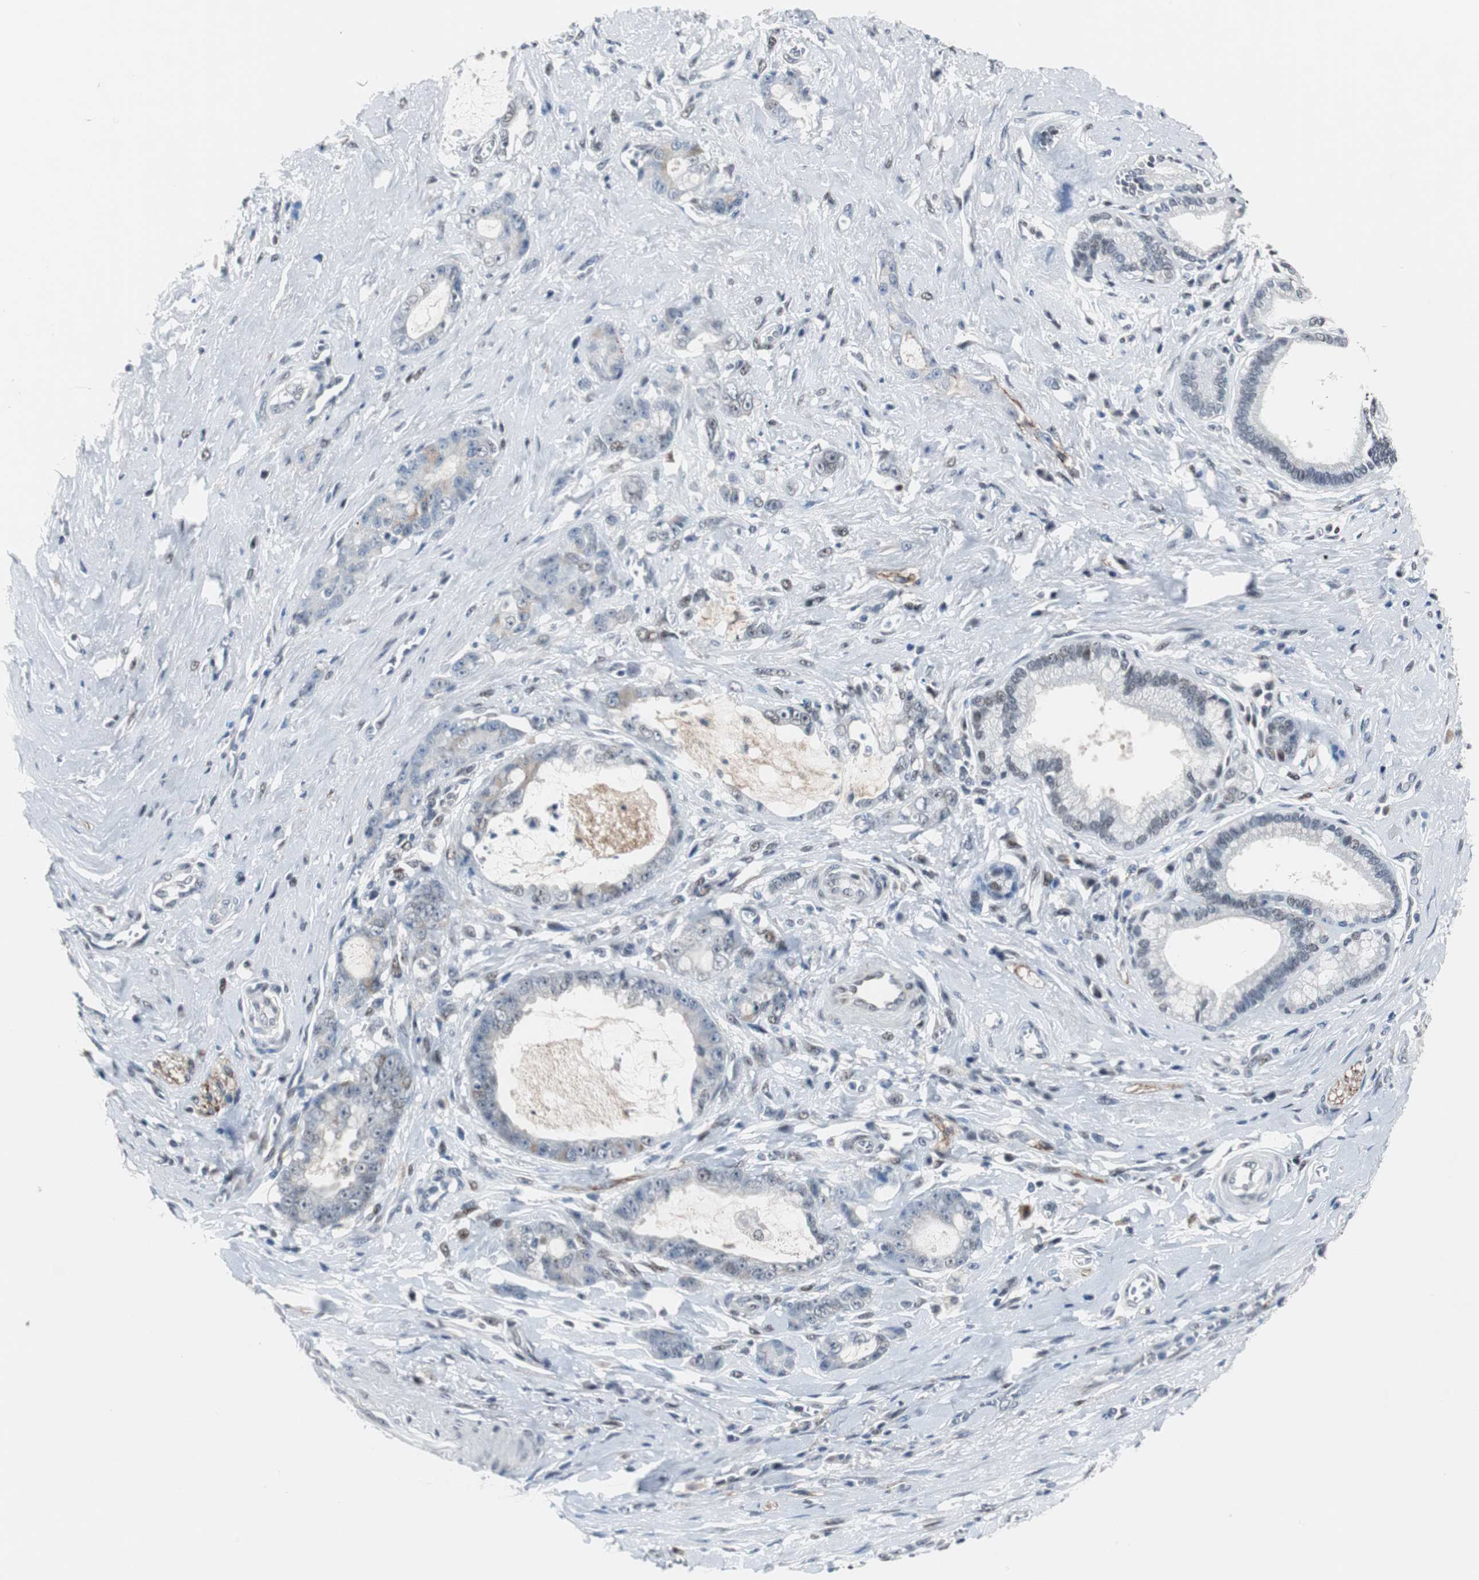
{"staining": {"intensity": "moderate", "quantity": ">75%", "location": "nuclear"}, "tissue": "pancreatic cancer", "cell_type": "Tumor cells", "image_type": "cancer", "snomed": [{"axis": "morphology", "description": "Adenocarcinoma, NOS"}, {"axis": "topography", "description": "Pancreas"}], "caption": "IHC micrograph of neoplastic tissue: pancreatic cancer (adenocarcinoma) stained using immunohistochemistry shows medium levels of moderate protein expression localized specifically in the nuclear of tumor cells, appearing as a nuclear brown color.", "gene": "ZHX2", "patient": {"sex": "female", "age": 73}}